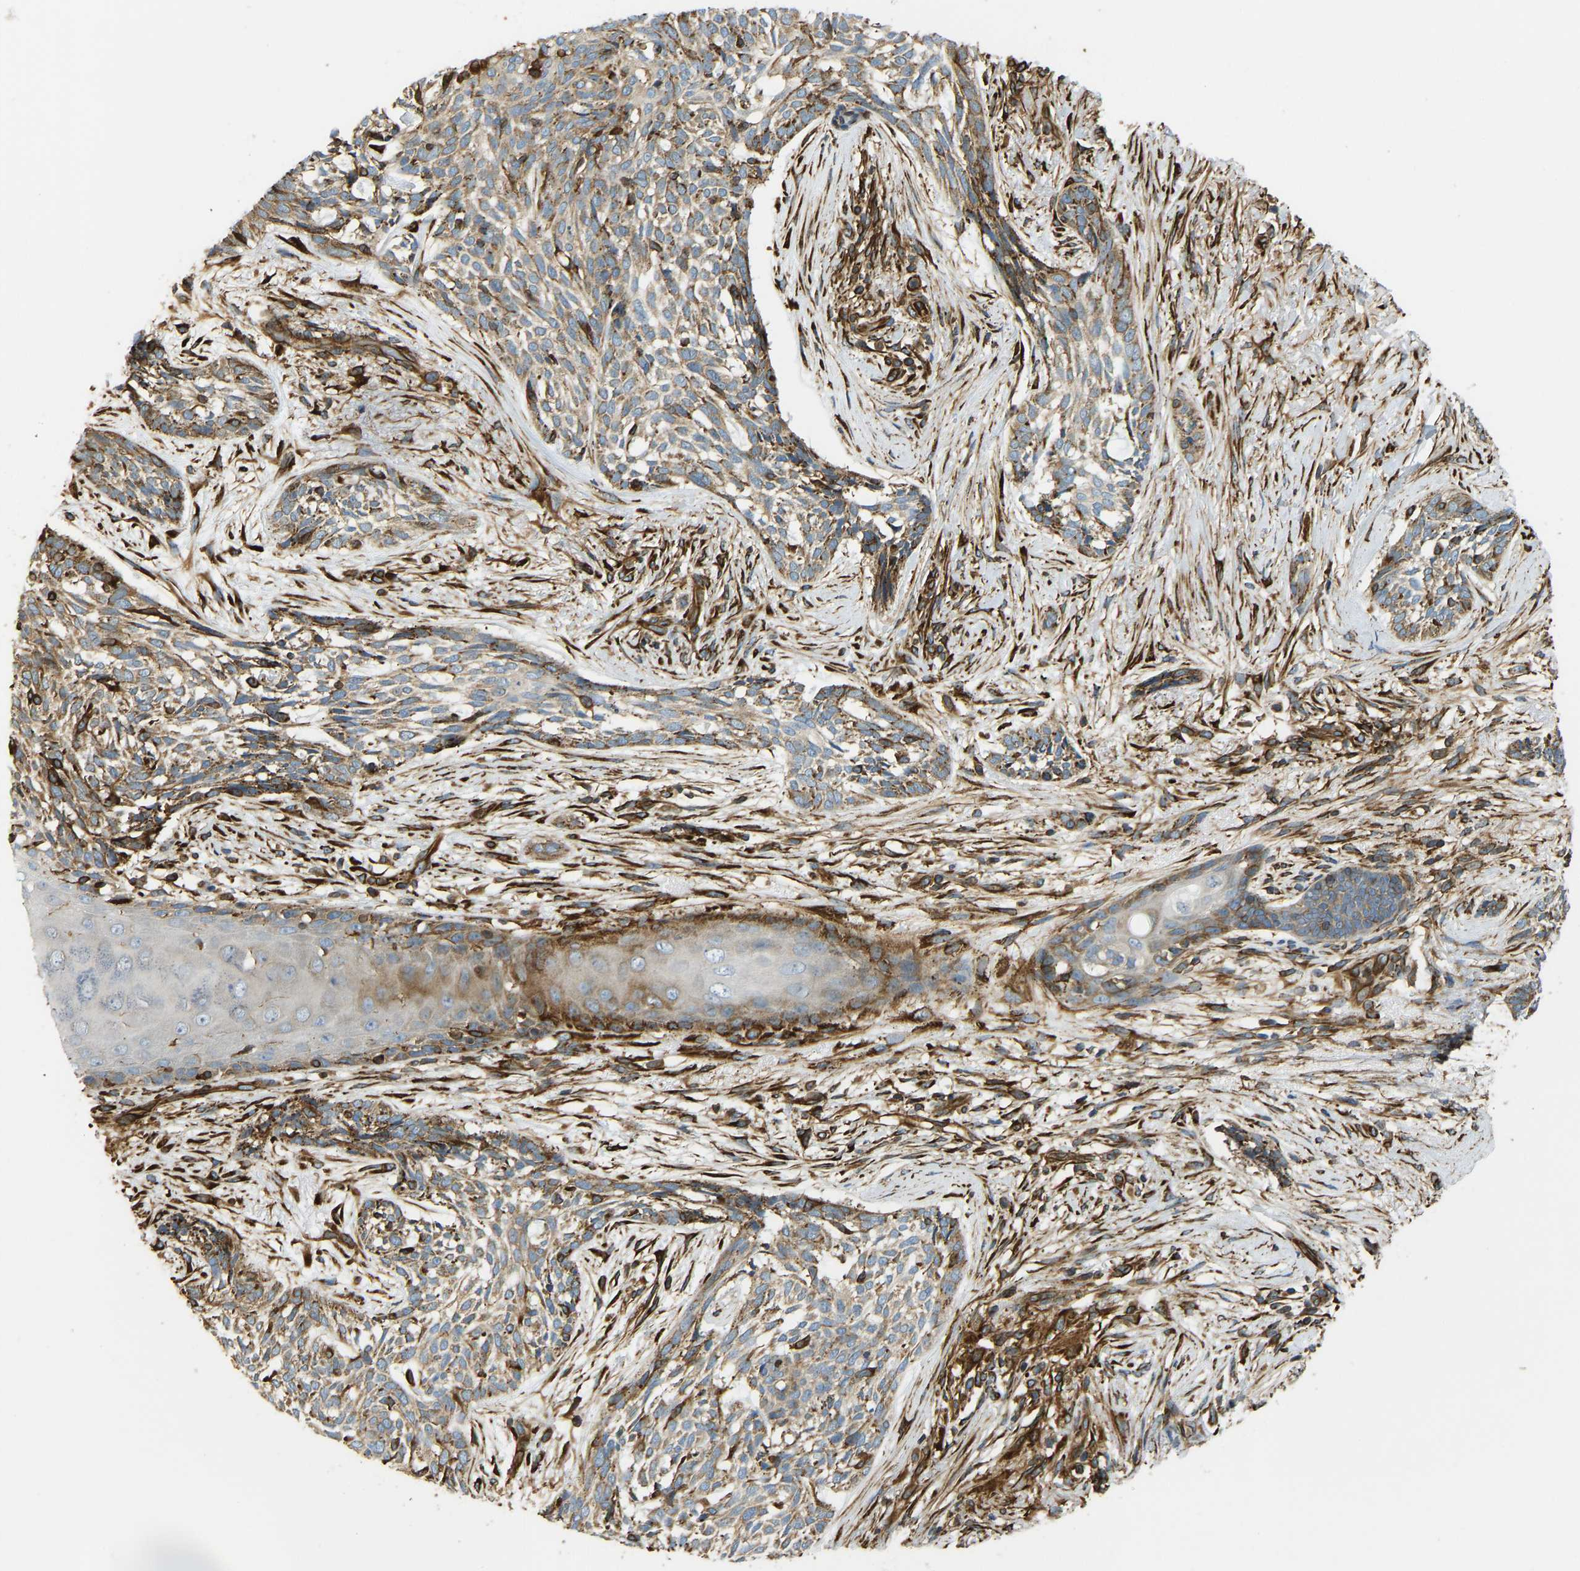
{"staining": {"intensity": "moderate", "quantity": ">75%", "location": "cytoplasmic/membranous"}, "tissue": "skin cancer", "cell_type": "Tumor cells", "image_type": "cancer", "snomed": [{"axis": "morphology", "description": "Basal cell carcinoma"}, {"axis": "topography", "description": "Skin"}], "caption": "This photomicrograph reveals skin basal cell carcinoma stained with immunohistochemistry to label a protein in brown. The cytoplasmic/membranous of tumor cells show moderate positivity for the protein. Nuclei are counter-stained blue.", "gene": "BEX3", "patient": {"sex": "female", "age": 88}}